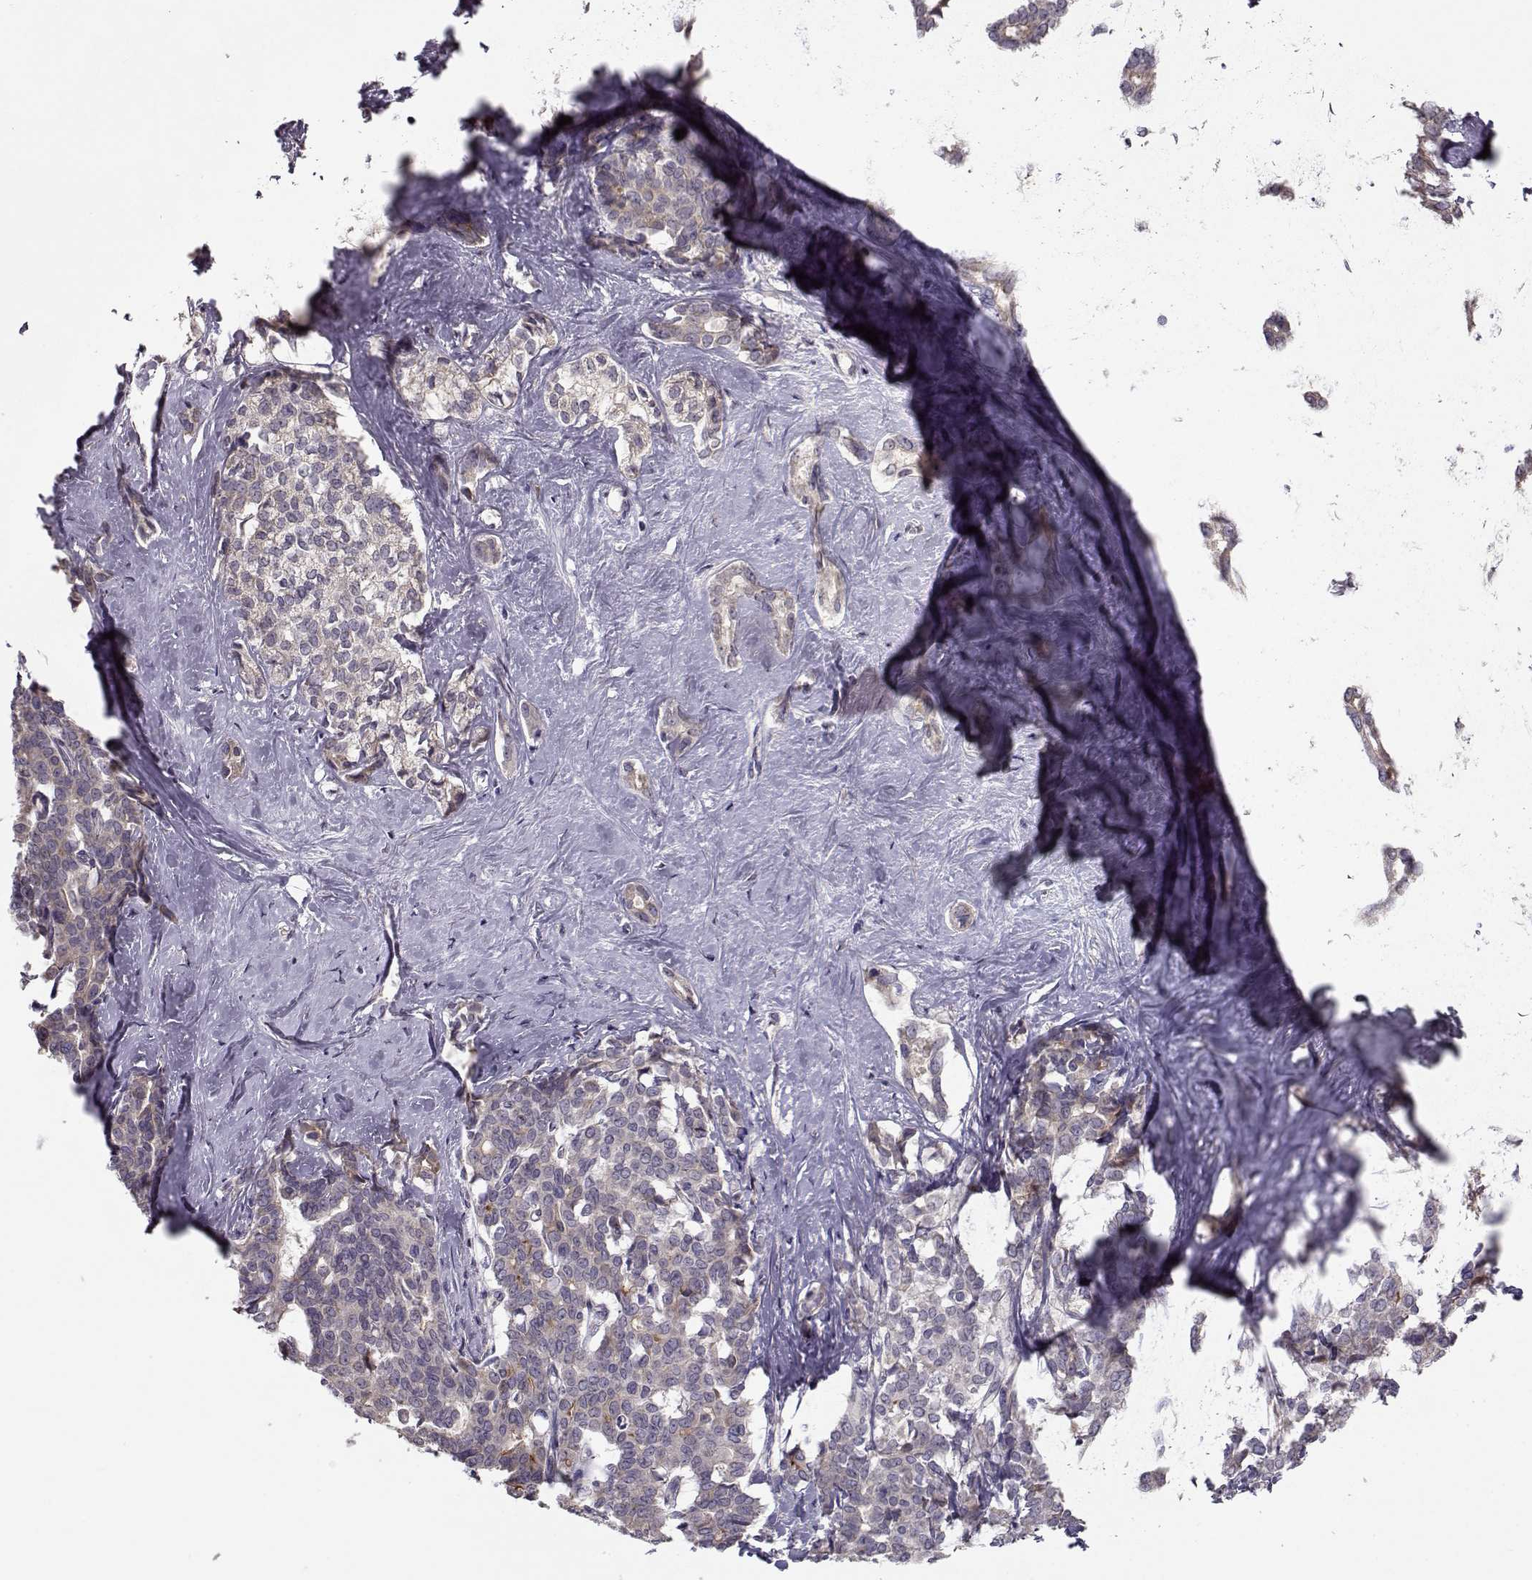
{"staining": {"intensity": "negative", "quantity": "none", "location": "none"}, "tissue": "liver cancer", "cell_type": "Tumor cells", "image_type": "cancer", "snomed": [{"axis": "morphology", "description": "Cholangiocarcinoma"}, {"axis": "topography", "description": "Liver"}], "caption": "The micrograph exhibits no staining of tumor cells in liver cancer.", "gene": "ENTPD8", "patient": {"sex": "female", "age": 47}}